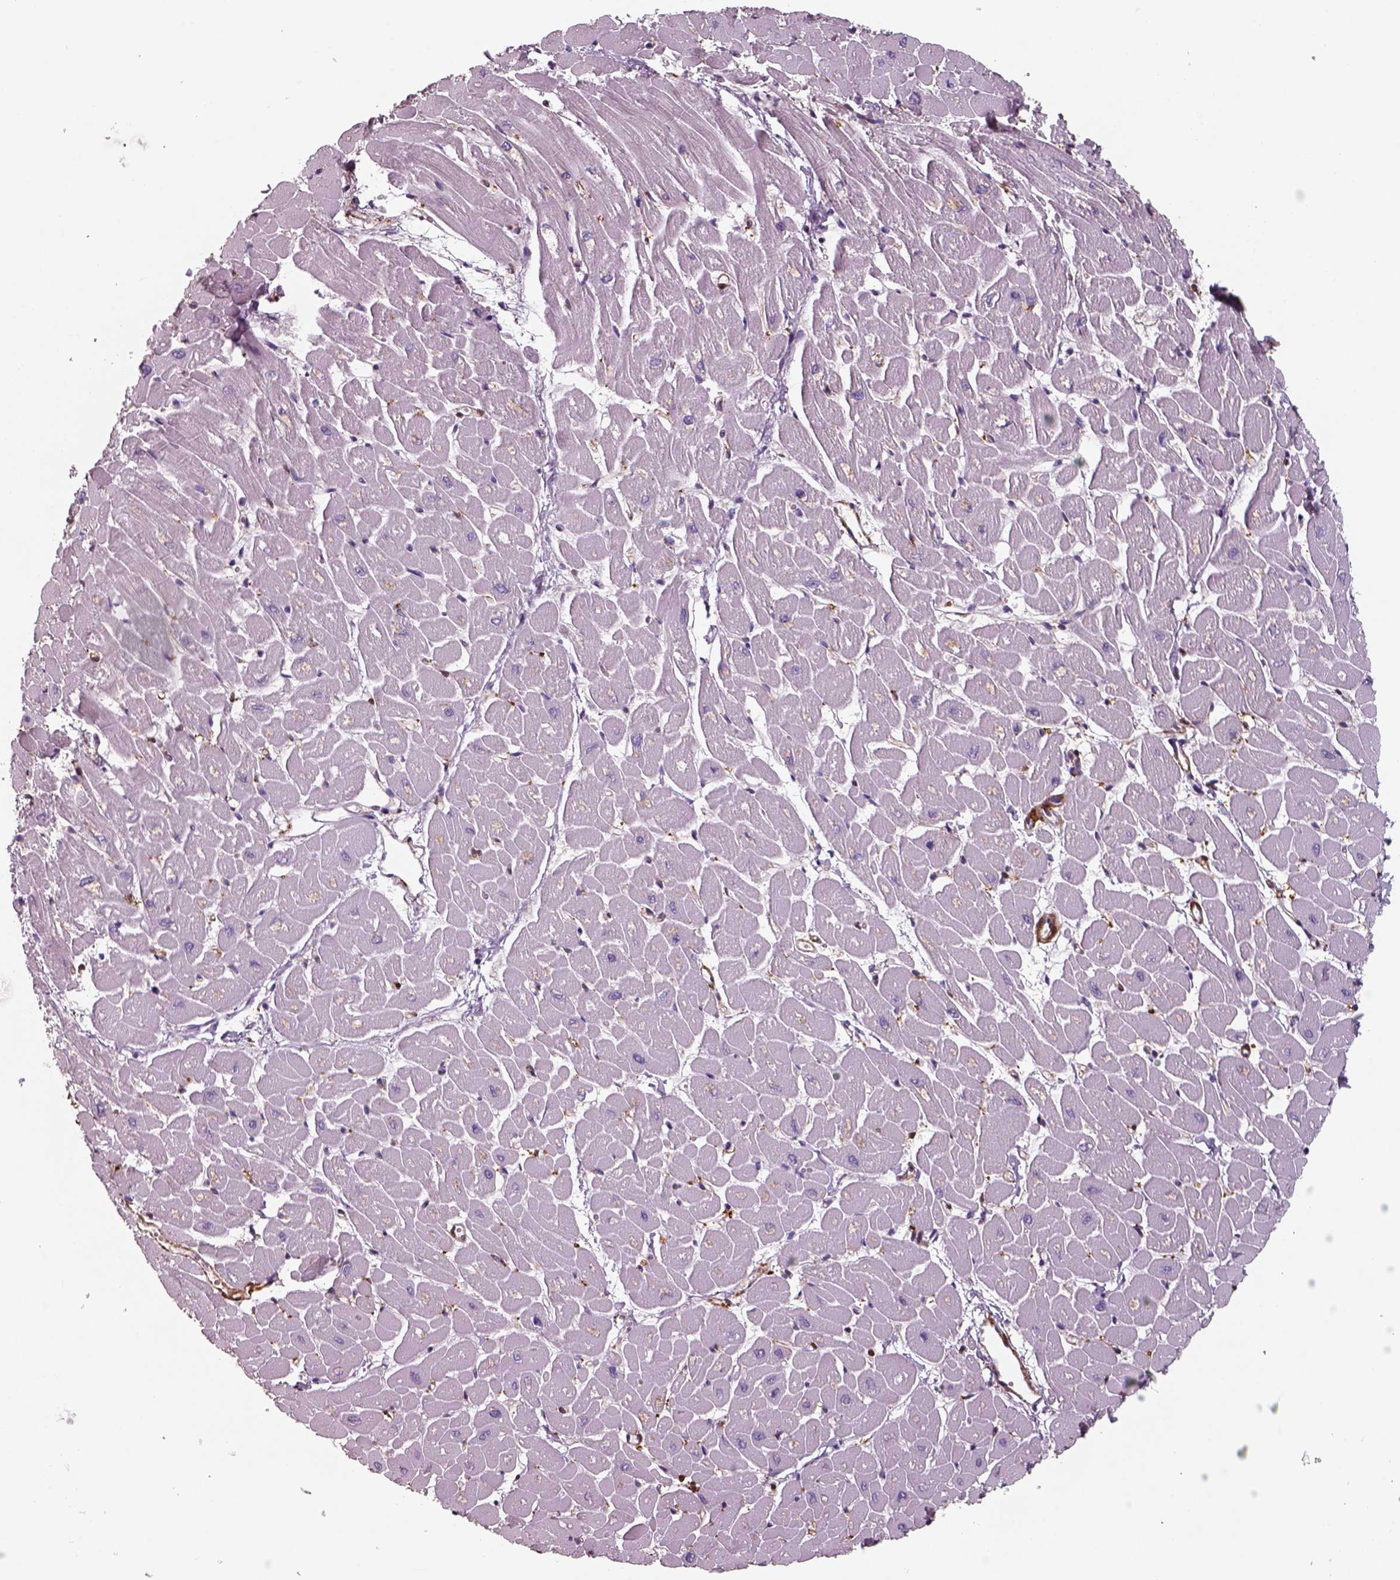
{"staining": {"intensity": "negative", "quantity": "none", "location": "none"}, "tissue": "heart muscle", "cell_type": "Cardiomyocytes", "image_type": "normal", "snomed": [{"axis": "morphology", "description": "Normal tissue, NOS"}, {"axis": "topography", "description": "Heart"}], "caption": "Heart muscle stained for a protein using immunohistochemistry demonstrates no staining cardiomyocytes.", "gene": "ISYNA1", "patient": {"sex": "male", "age": 57}}